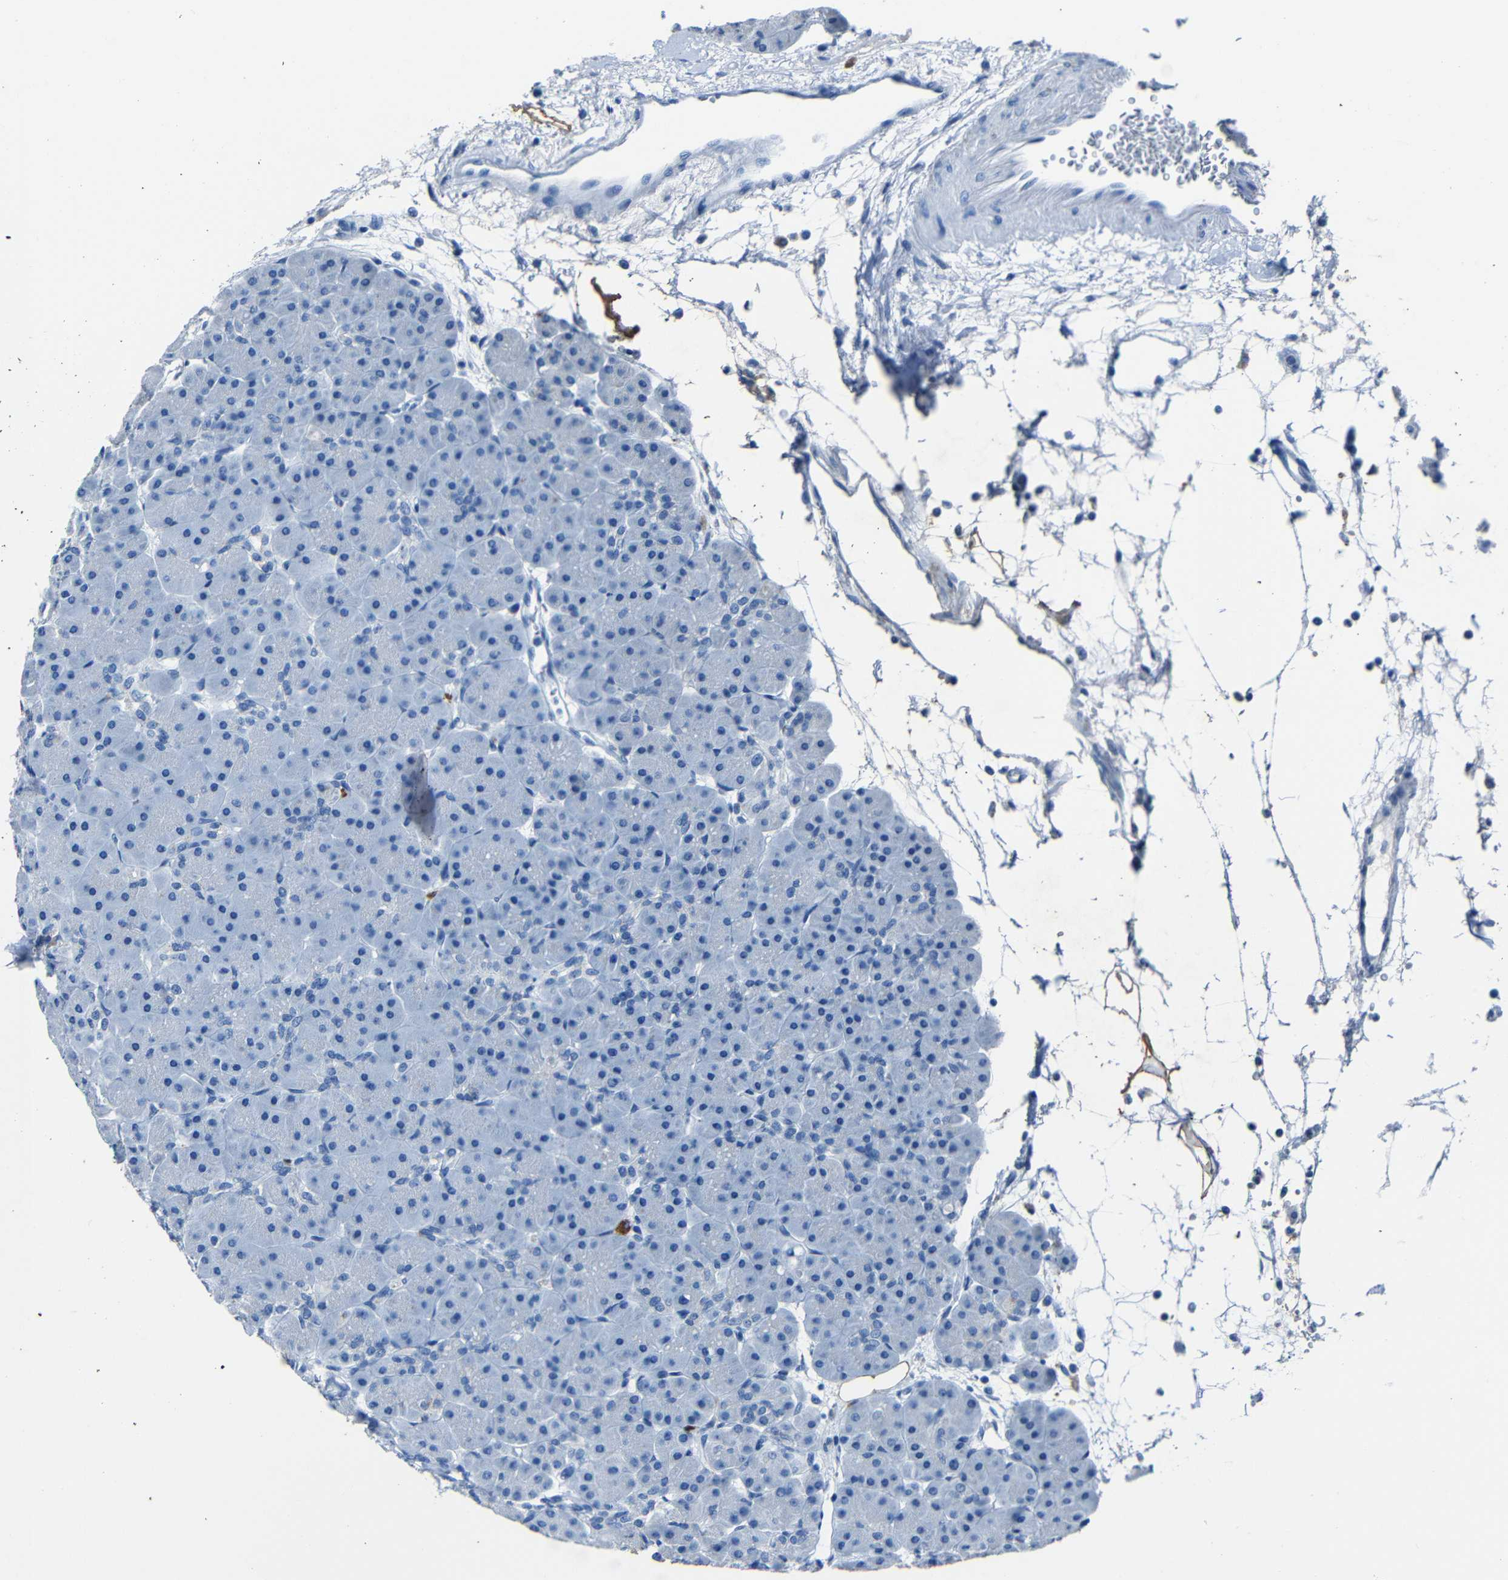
{"staining": {"intensity": "negative", "quantity": "none", "location": "none"}, "tissue": "pancreas", "cell_type": "Exocrine glandular cells", "image_type": "normal", "snomed": [{"axis": "morphology", "description": "Normal tissue, NOS"}, {"axis": "topography", "description": "Pancreas"}], "caption": "Image shows no significant protein expression in exocrine glandular cells of benign pancreas. Nuclei are stained in blue.", "gene": "CLDN11", "patient": {"sex": "male", "age": 66}}